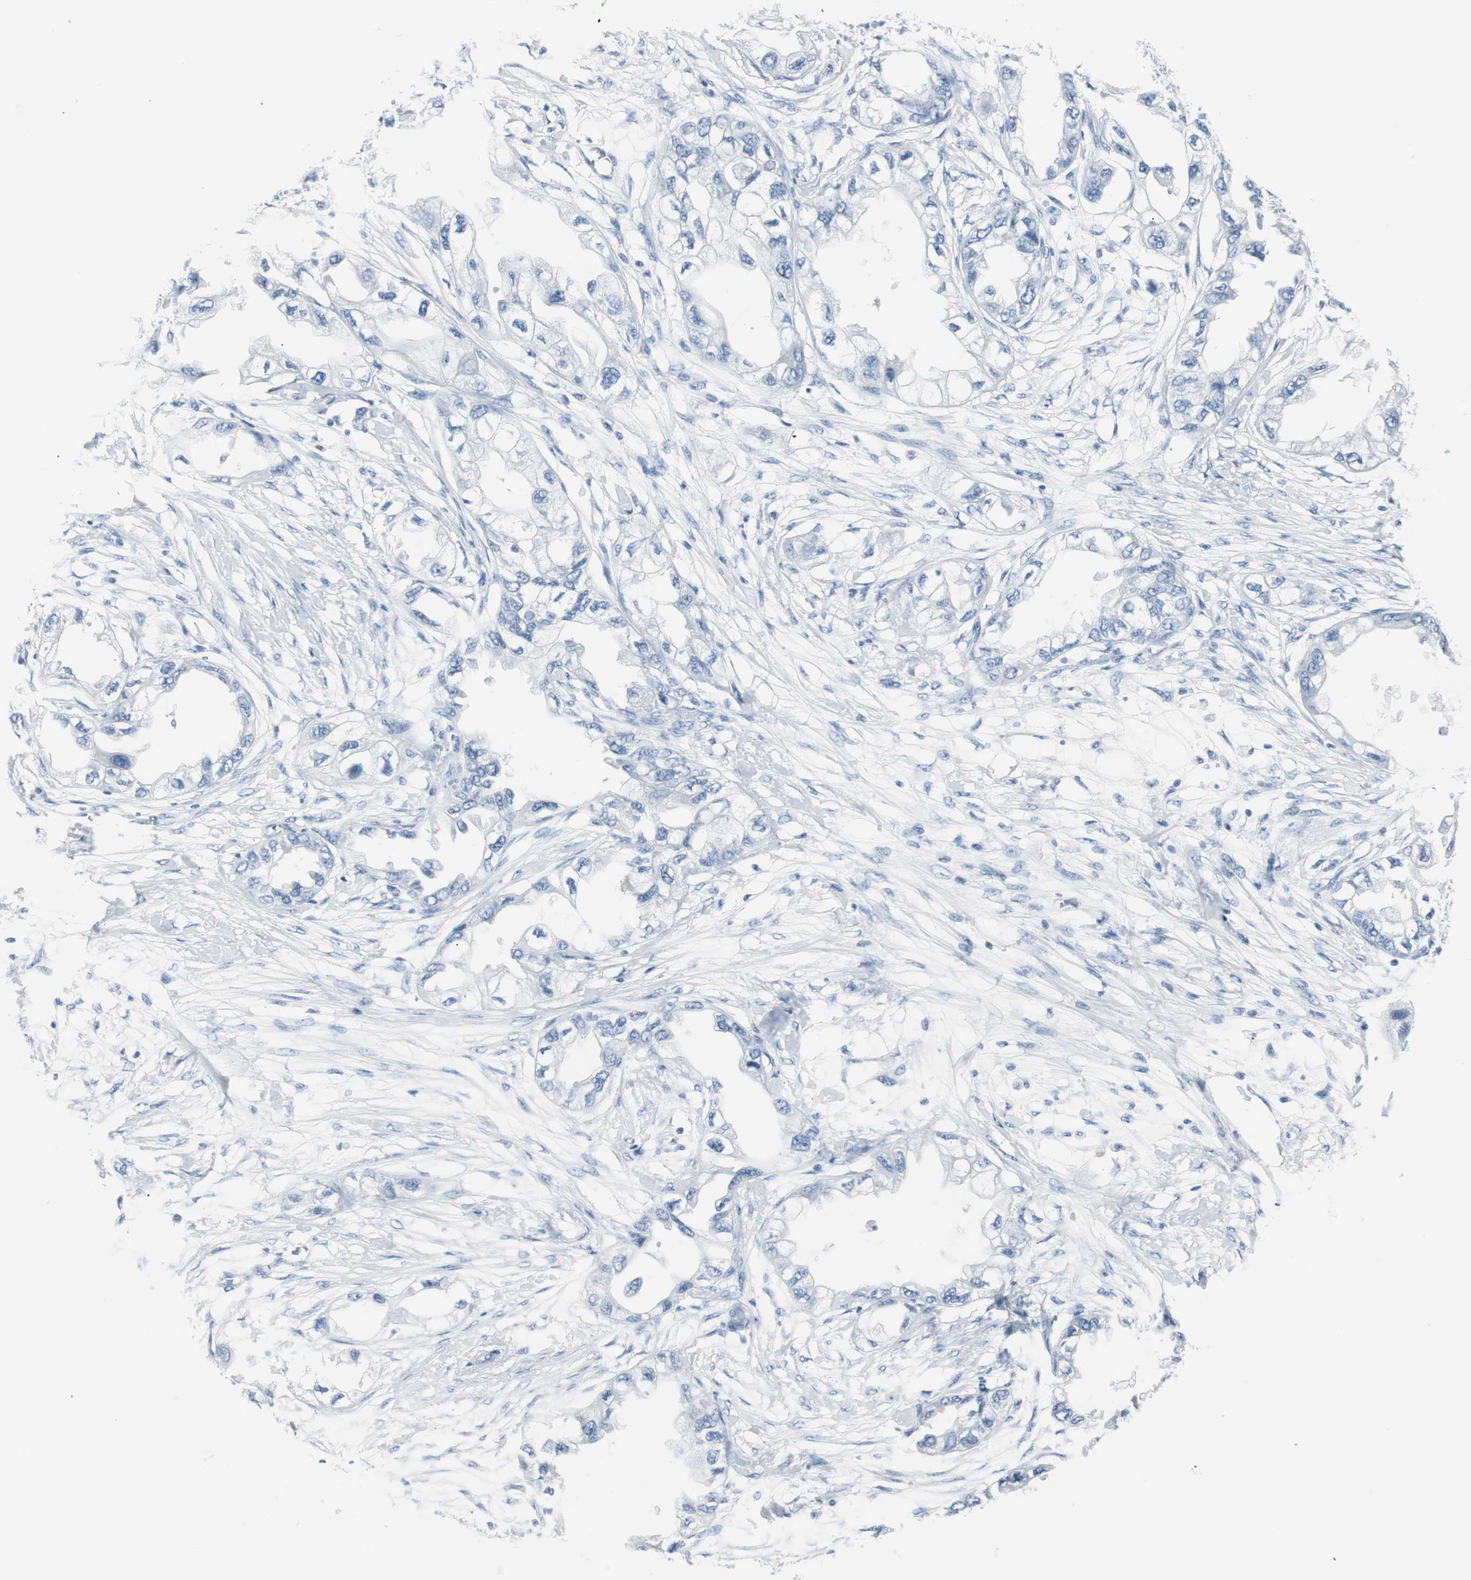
{"staining": {"intensity": "negative", "quantity": "none", "location": "none"}, "tissue": "endometrial cancer", "cell_type": "Tumor cells", "image_type": "cancer", "snomed": [{"axis": "morphology", "description": "Adenocarcinoma, NOS"}, {"axis": "topography", "description": "Endometrium"}], "caption": "A photomicrograph of endometrial cancer (adenocarcinoma) stained for a protein displays no brown staining in tumor cells.", "gene": "GAP43", "patient": {"sex": "female", "age": 67}}